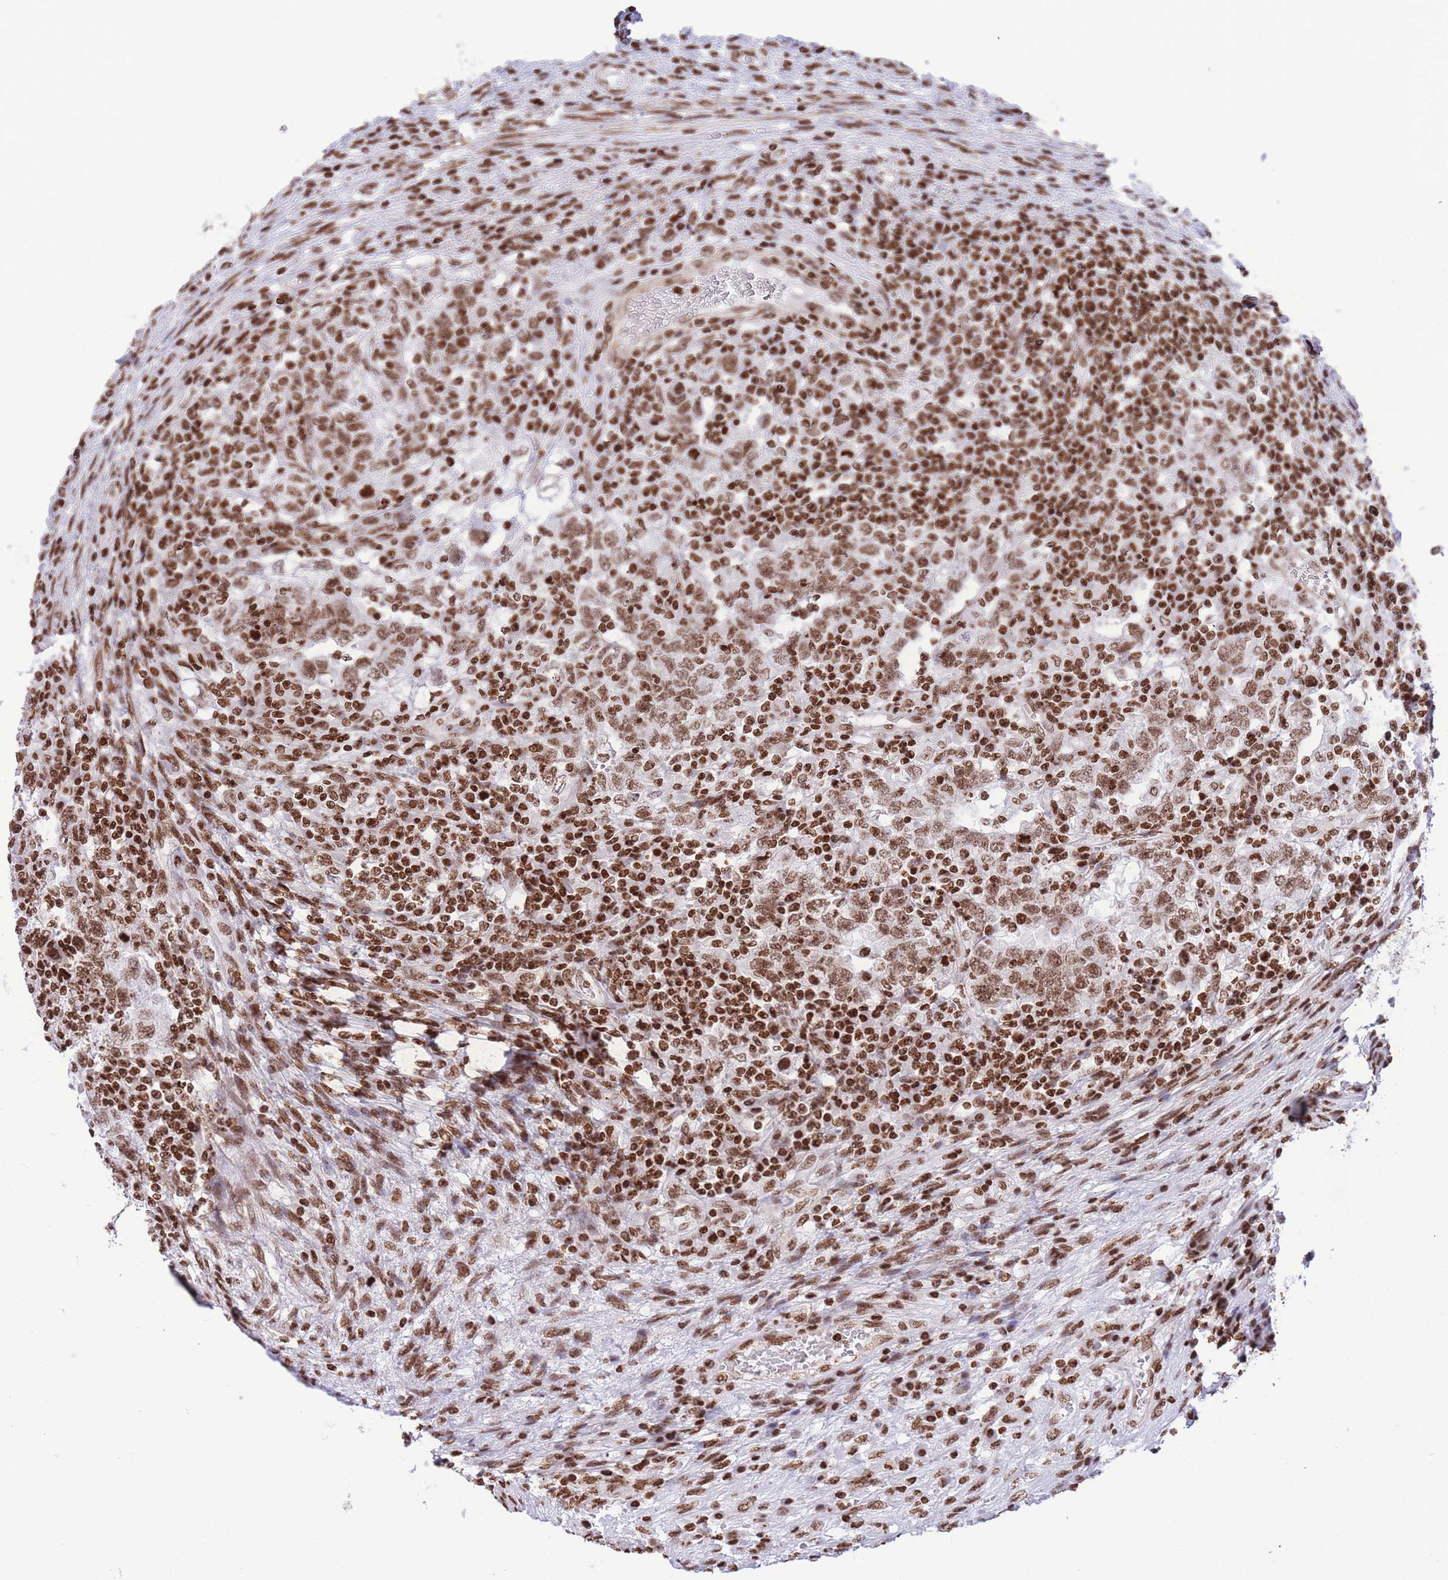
{"staining": {"intensity": "moderate", "quantity": ">75%", "location": "nuclear"}, "tissue": "testis cancer", "cell_type": "Tumor cells", "image_type": "cancer", "snomed": [{"axis": "morphology", "description": "Carcinoma, Embryonal, NOS"}, {"axis": "topography", "description": "Testis"}], "caption": "Testis embryonal carcinoma tissue reveals moderate nuclear positivity in approximately >75% of tumor cells, visualized by immunohistochemistry.", "gene": "H2BC11", "patient": {"sex": "male", "age": 26}}